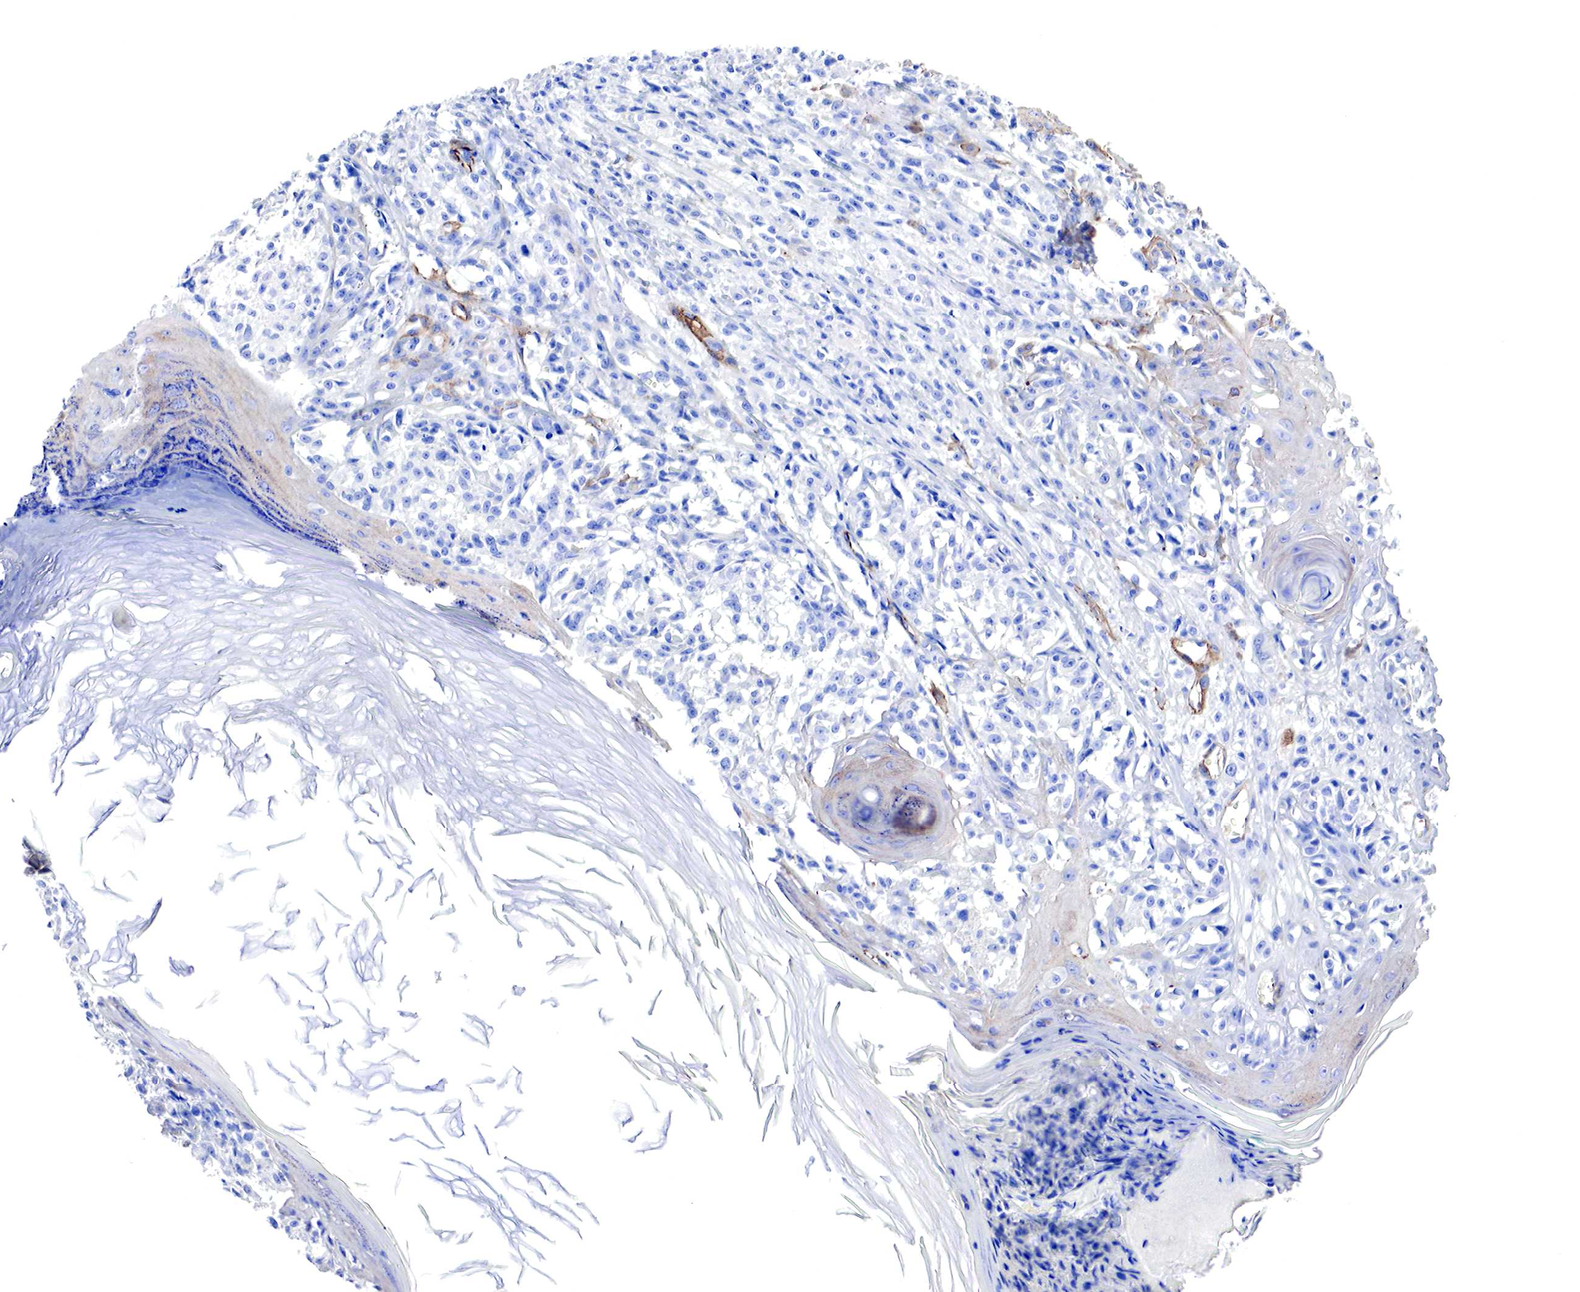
{"staining": {"intensity": "negative", "quantity": "none", "location": "none"}, "tissue": "melanoma", "cell_type": "Tumor cells", "image_type": "cancer", "snomed": [{"axis": "morphology", "description": "Malignant melanoma, NOS"}, {"axis": "topography", "description": "Skin"}], "caption": "Photomicrograph shows no protein positivity in tumor cells of melanoma tissue.", "gene": "TPM1", "patient": {"sex": "male", "age": 80}}